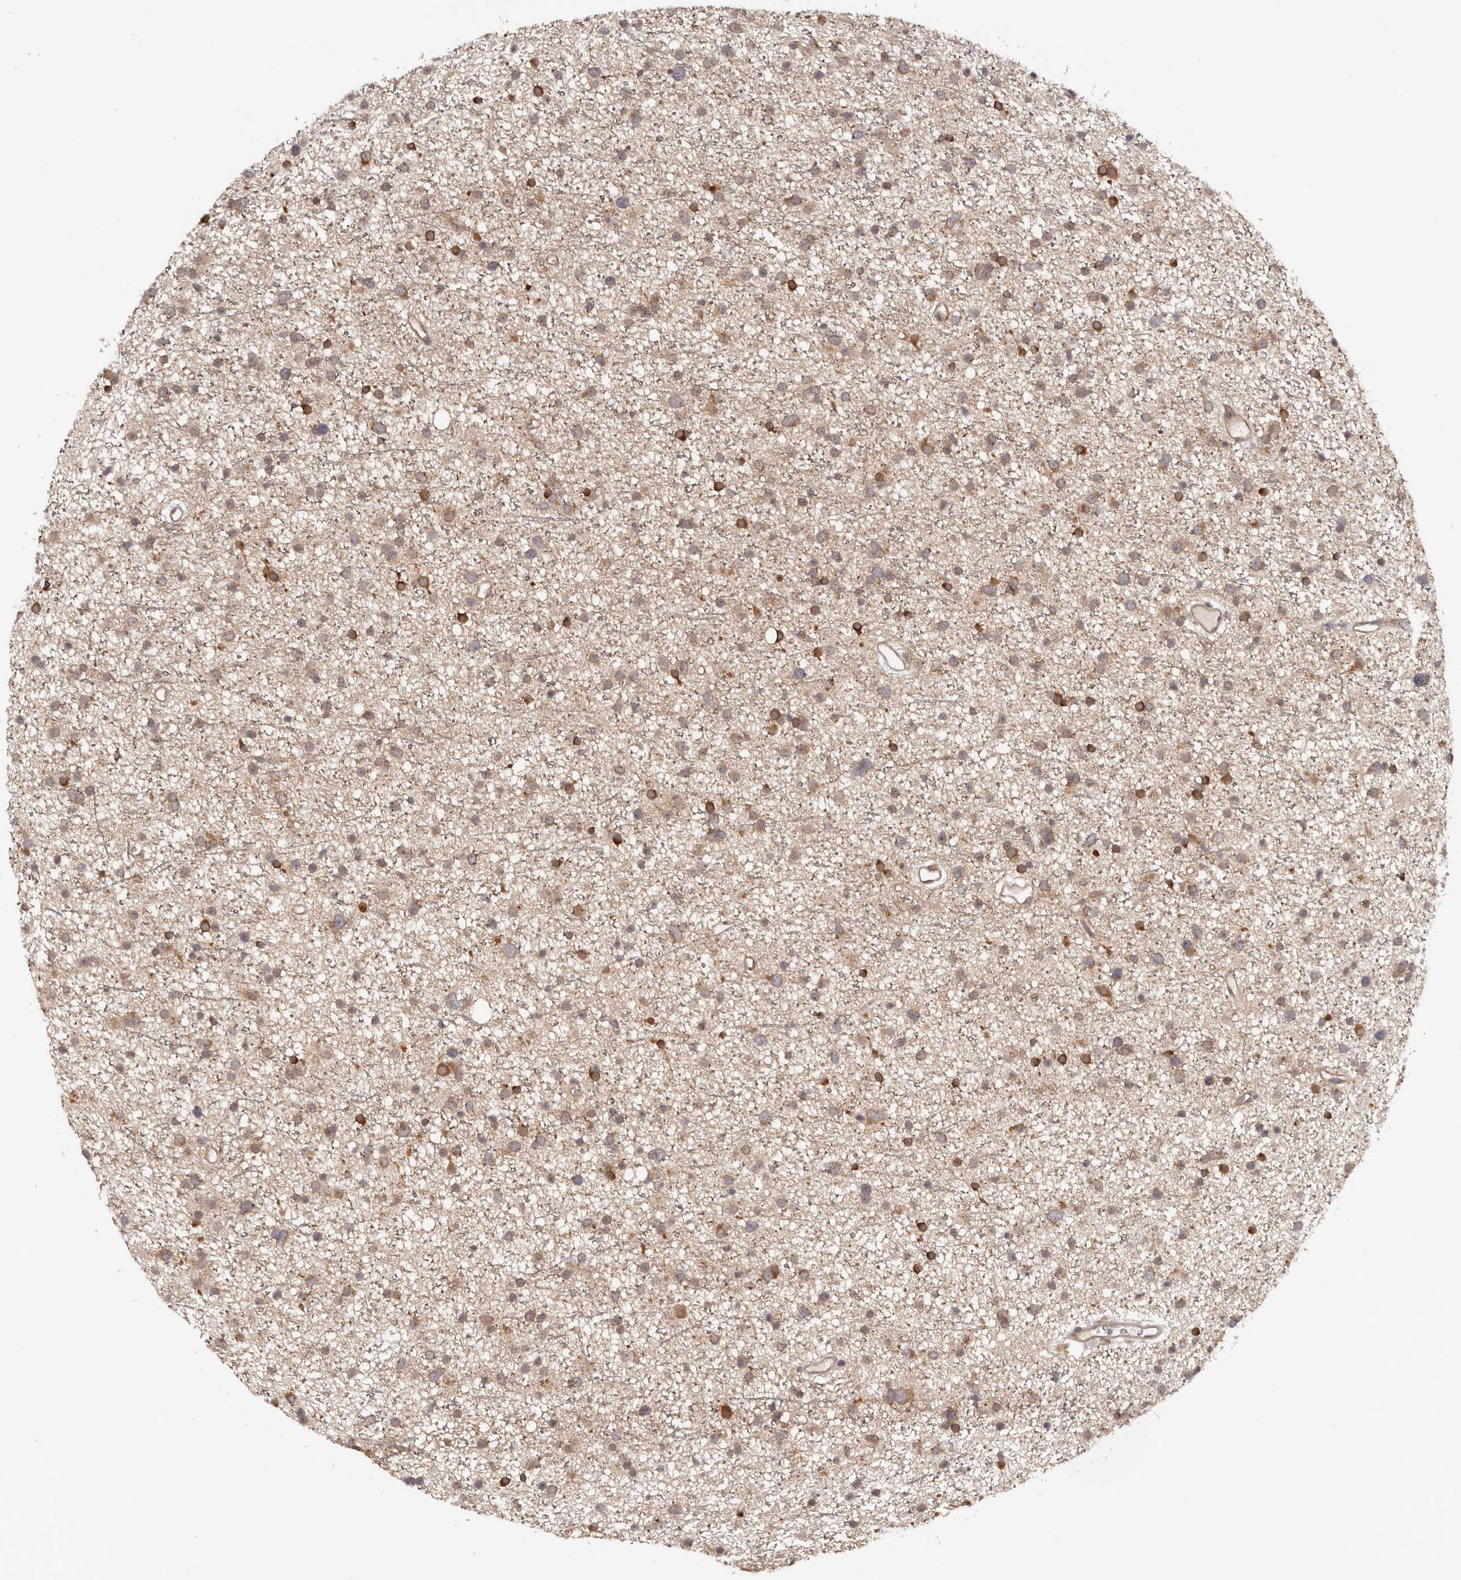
{"staining": {"intensity": "moderate", "quantity": "25%-75%", "location": "cytoplasmic/membranous"}, "tissue": "glioma", "cell_type": "Tumor cells", "image_type": "cancer", "snomed": [{"axis": "morphology", "description": "Glioma, malignant, Low grade"}, {"axis": "topography", "description": "Cerebral cortex"}], "caption": "Moderate cytoplasmic/membranous staining for a protein is appreciated in approximately 25%-75% of tumor cells of malignant glioma (low-grade) using immunohistochemistry (IHC).", "gene": "MDP1", "patient": {"sex": "female", "age": 39}}